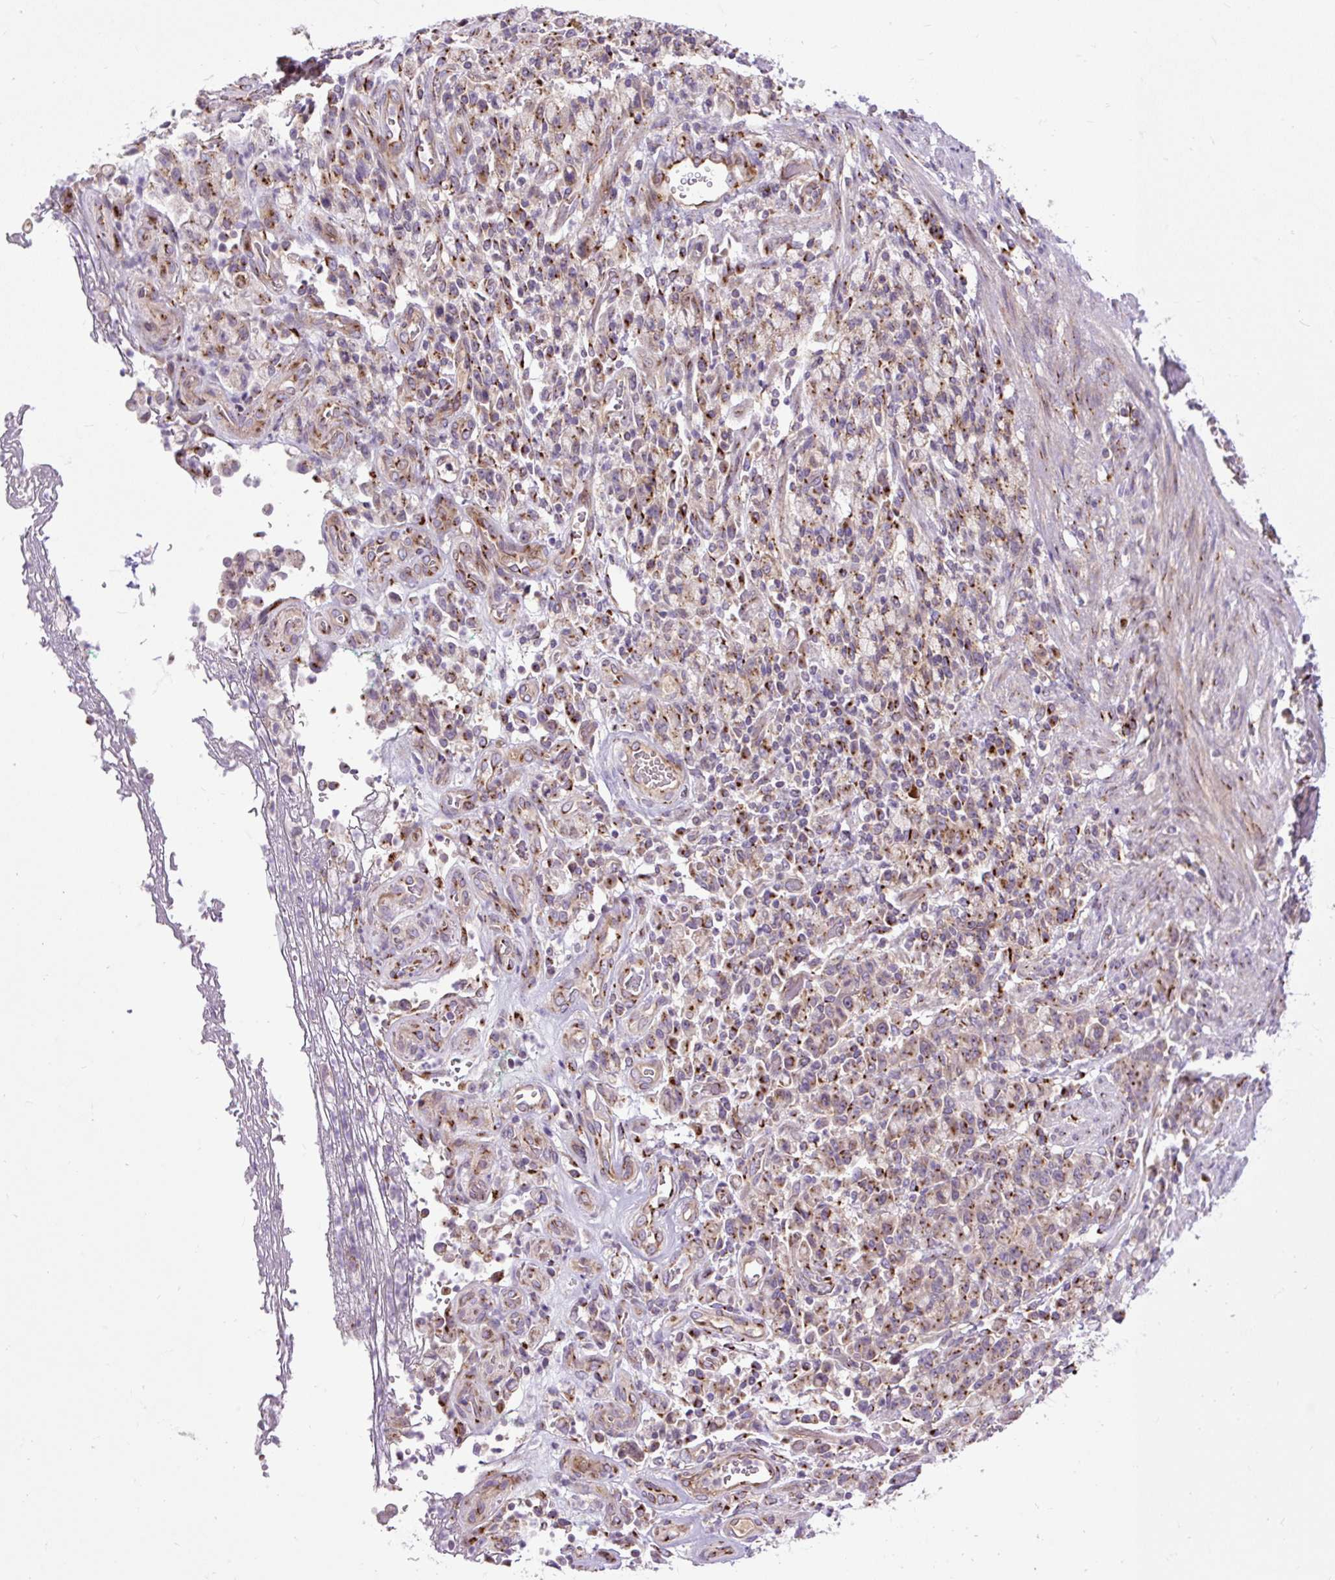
{"staining": {"intensity": "moderate", "quantity": ">75%", "location": "cytoplasmic/membranous"}, "tissue": "stomach cancer", "cell_type": "Tumor cells", "image_type": "cancer", "snomed": [{"axis": "morphology", "description": "Adenocarcinoma, NOS"}, {"axis": "topography", "description": "Stomach"}], "caption": "Immunohistochemistry (DAB (3,3'-diaminobenzidine)) staining of human stomach cancer shows moderate cytoplasmic/membranous protein positivity in about >75% of tumor cells.", "gene": "MSMP", "patient": {"sex": "male", "age": 77}}